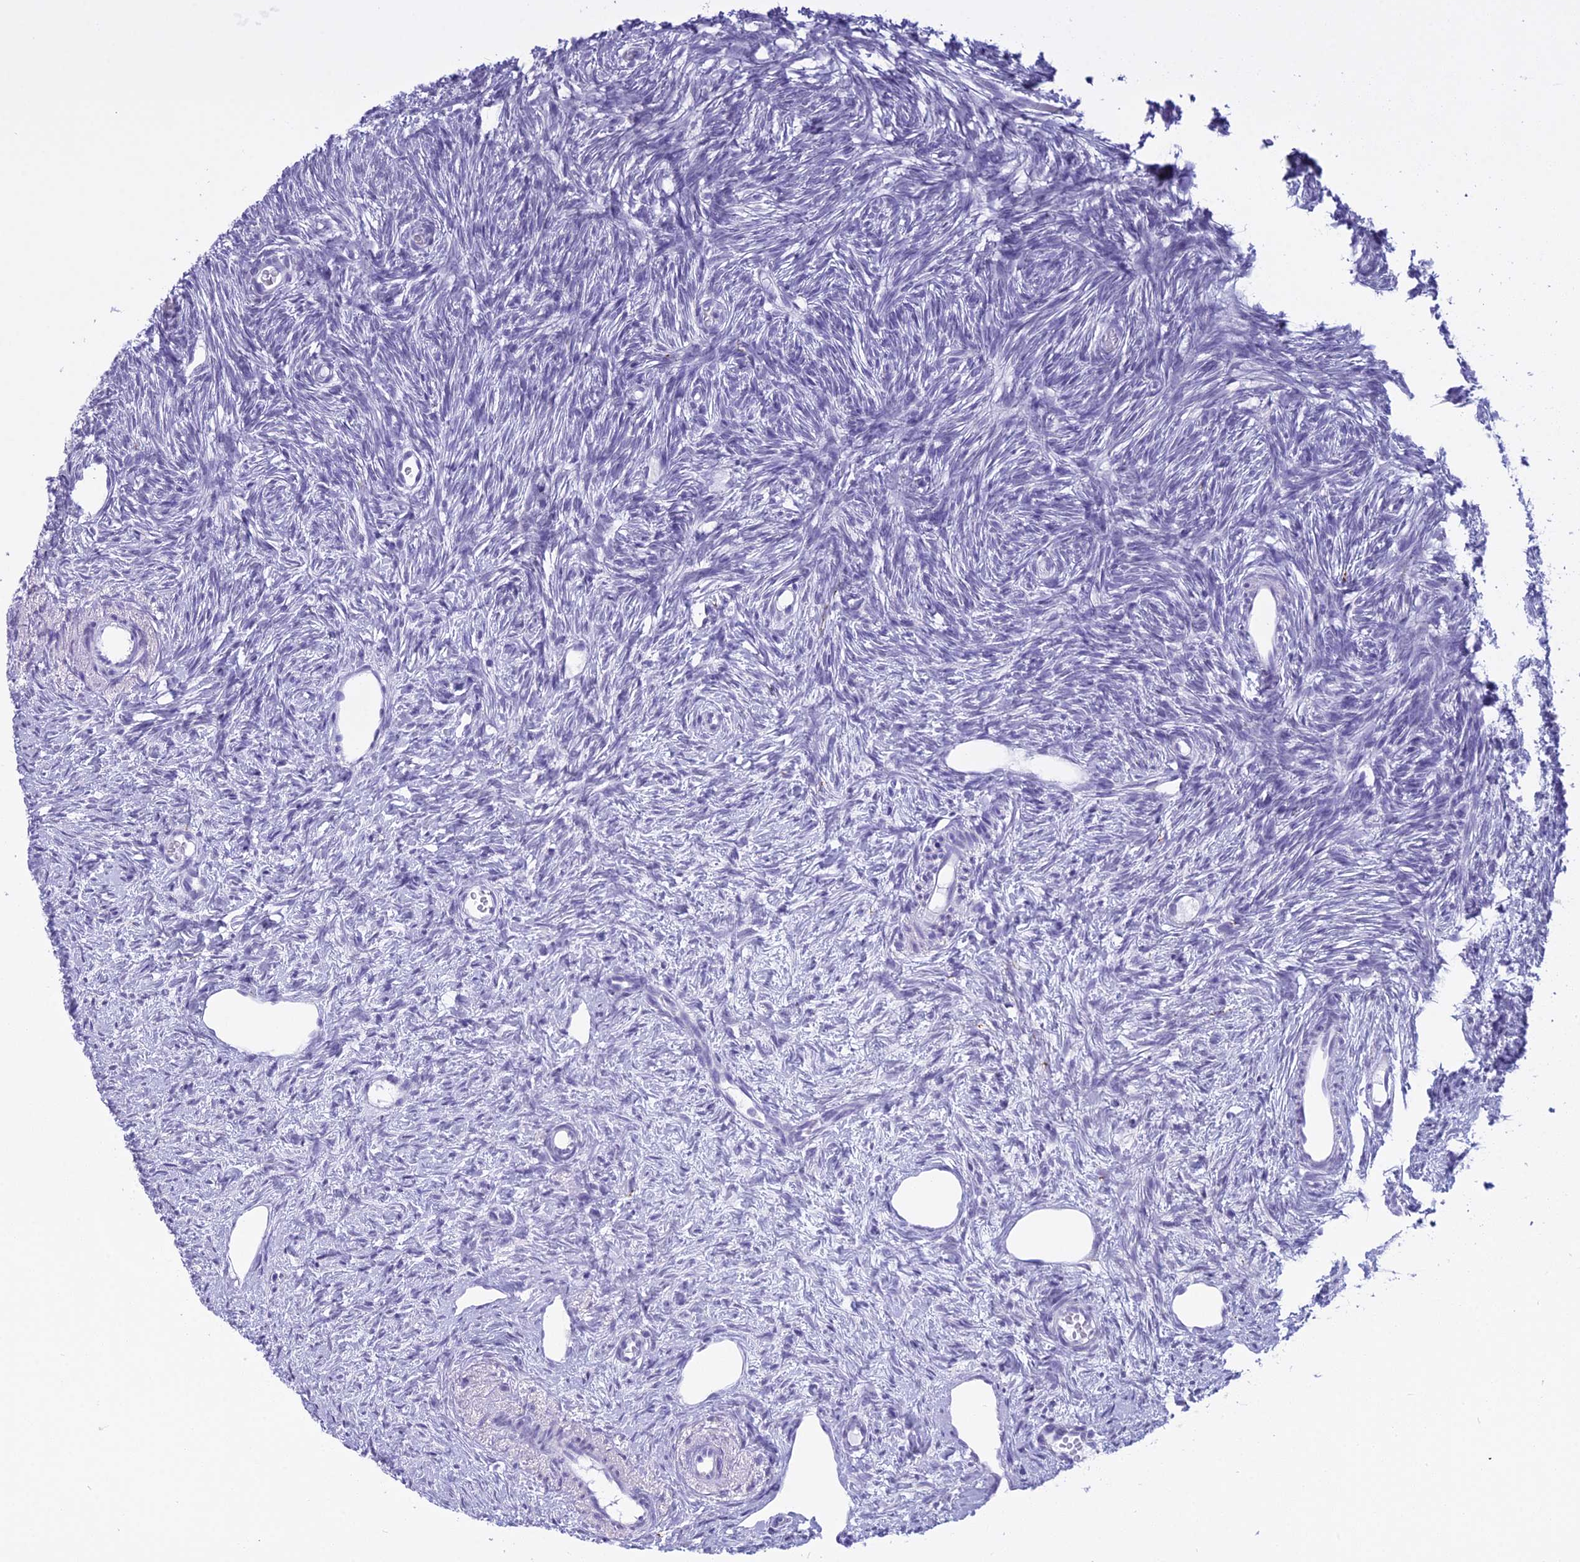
{"staining": {"intensity": "negative", "quantity": "none", "location": "none"}, "tissue": "ovary", "cell_type": "Ovarian stroma cells", "image_type": "normal", "snomed": [{"axis": "morphology", "description": "Normal tissue, NOS"}, {"axis": "topography", "description": "Ovary"}], "caption": "Immunohistochemistry (IHC) micrograph of unremarkable ovary: human ovary stained with DAB reveals no significant protein staining in ovarian stroma cells.", "gene": "MAP6", "patient": {"sex": "female", "age": 51}}